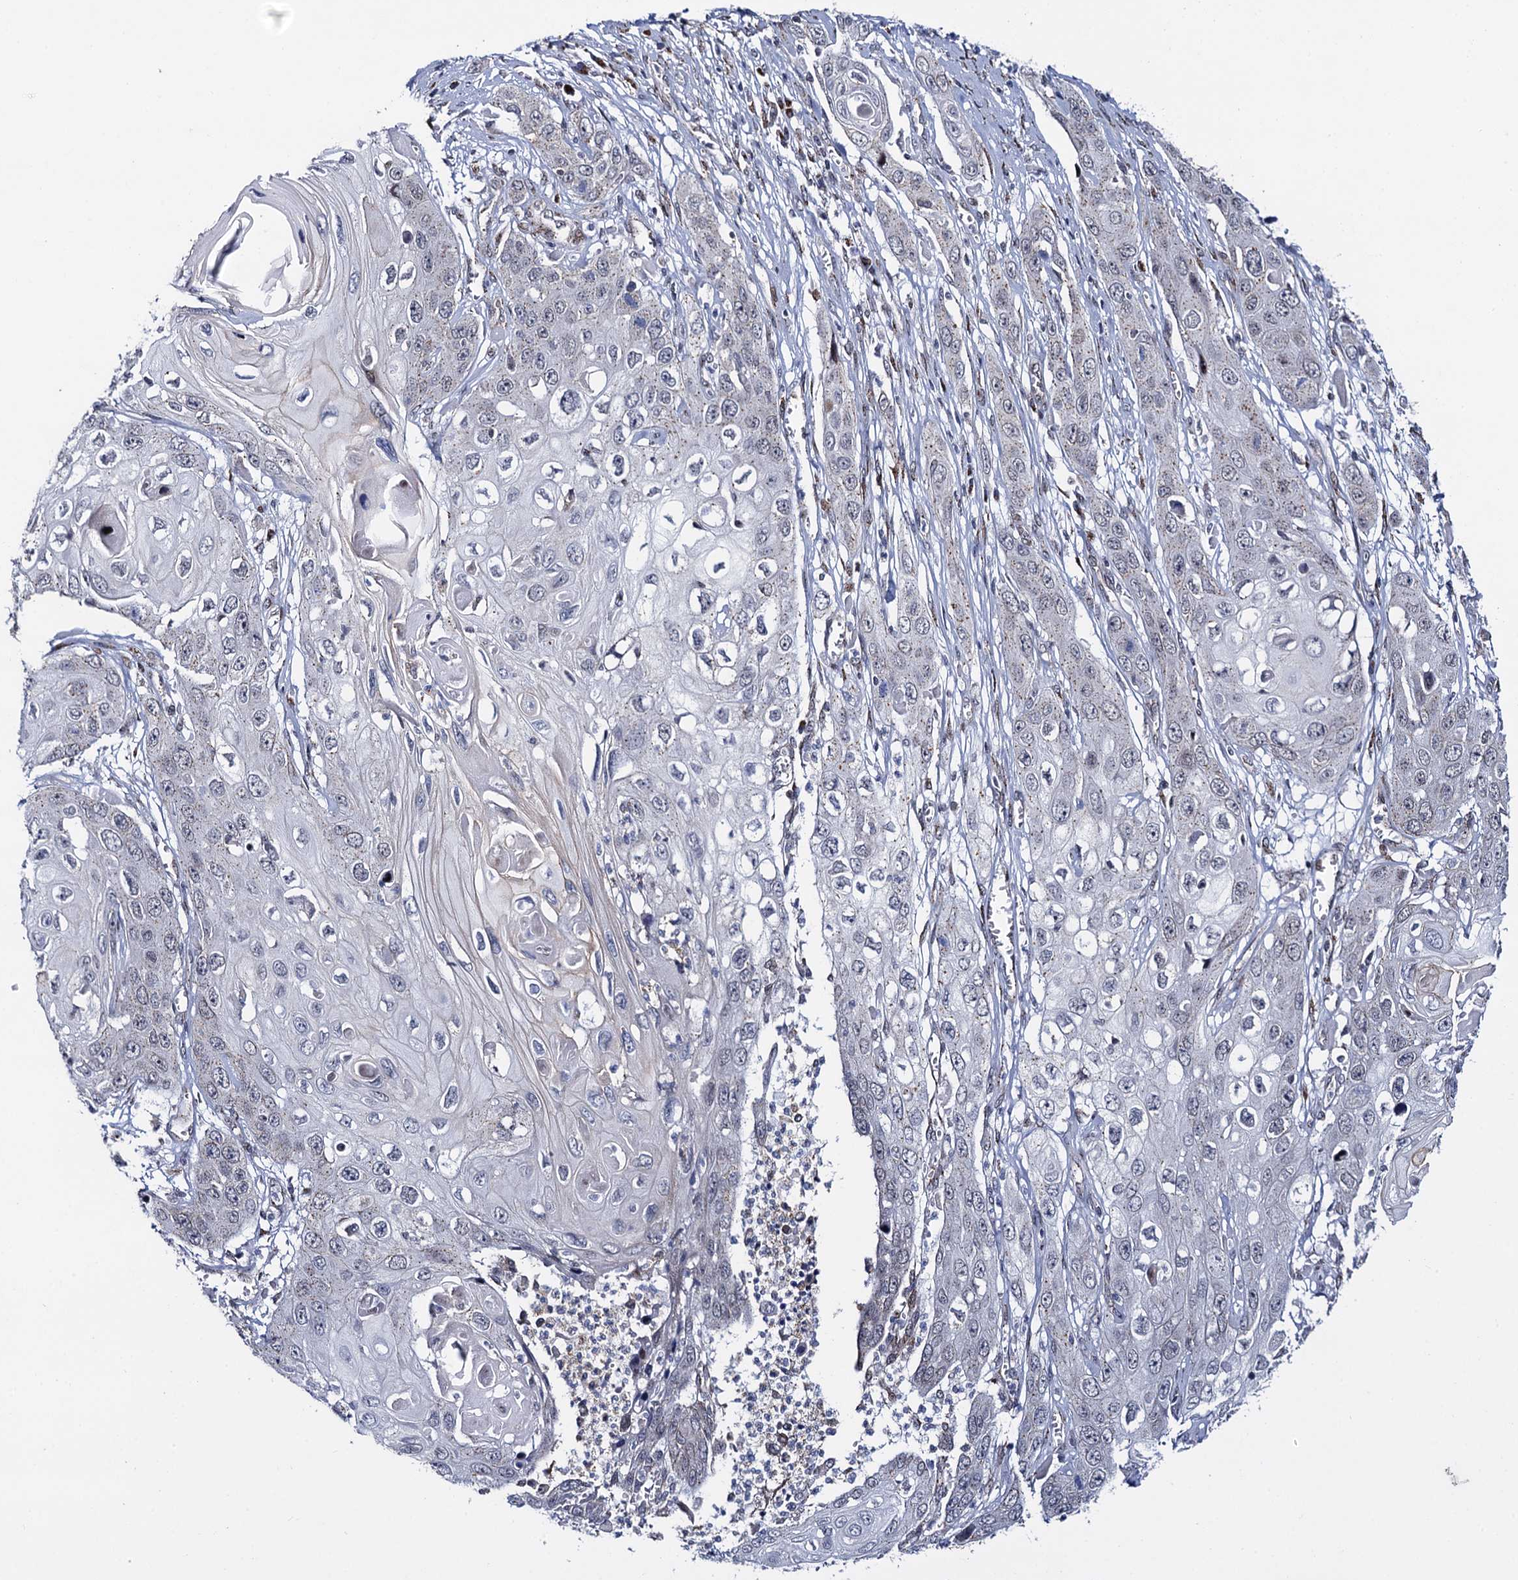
{"staining": {"intensity": "weak", "quantity": "25%-75%", "location": "cytoplasmic/membranous"}, "tissue": "skin cancer", "cell_type": "Tumor cells", "image_type": "cancer", "snomed": [{"axis": "morphology", "description": "Squamous cell carcinoma, NOS"}, {"axis": "topography", "description": "Skin"}], "caption": "Protein expression analysis of human squamous cell carcinoma (skin) reveals weak cytoplasmic/membranous staining in approximately 25%-75% of tumor cells.", "gene": "THAP2", "patient": {"sex": "male", "age": 55}}